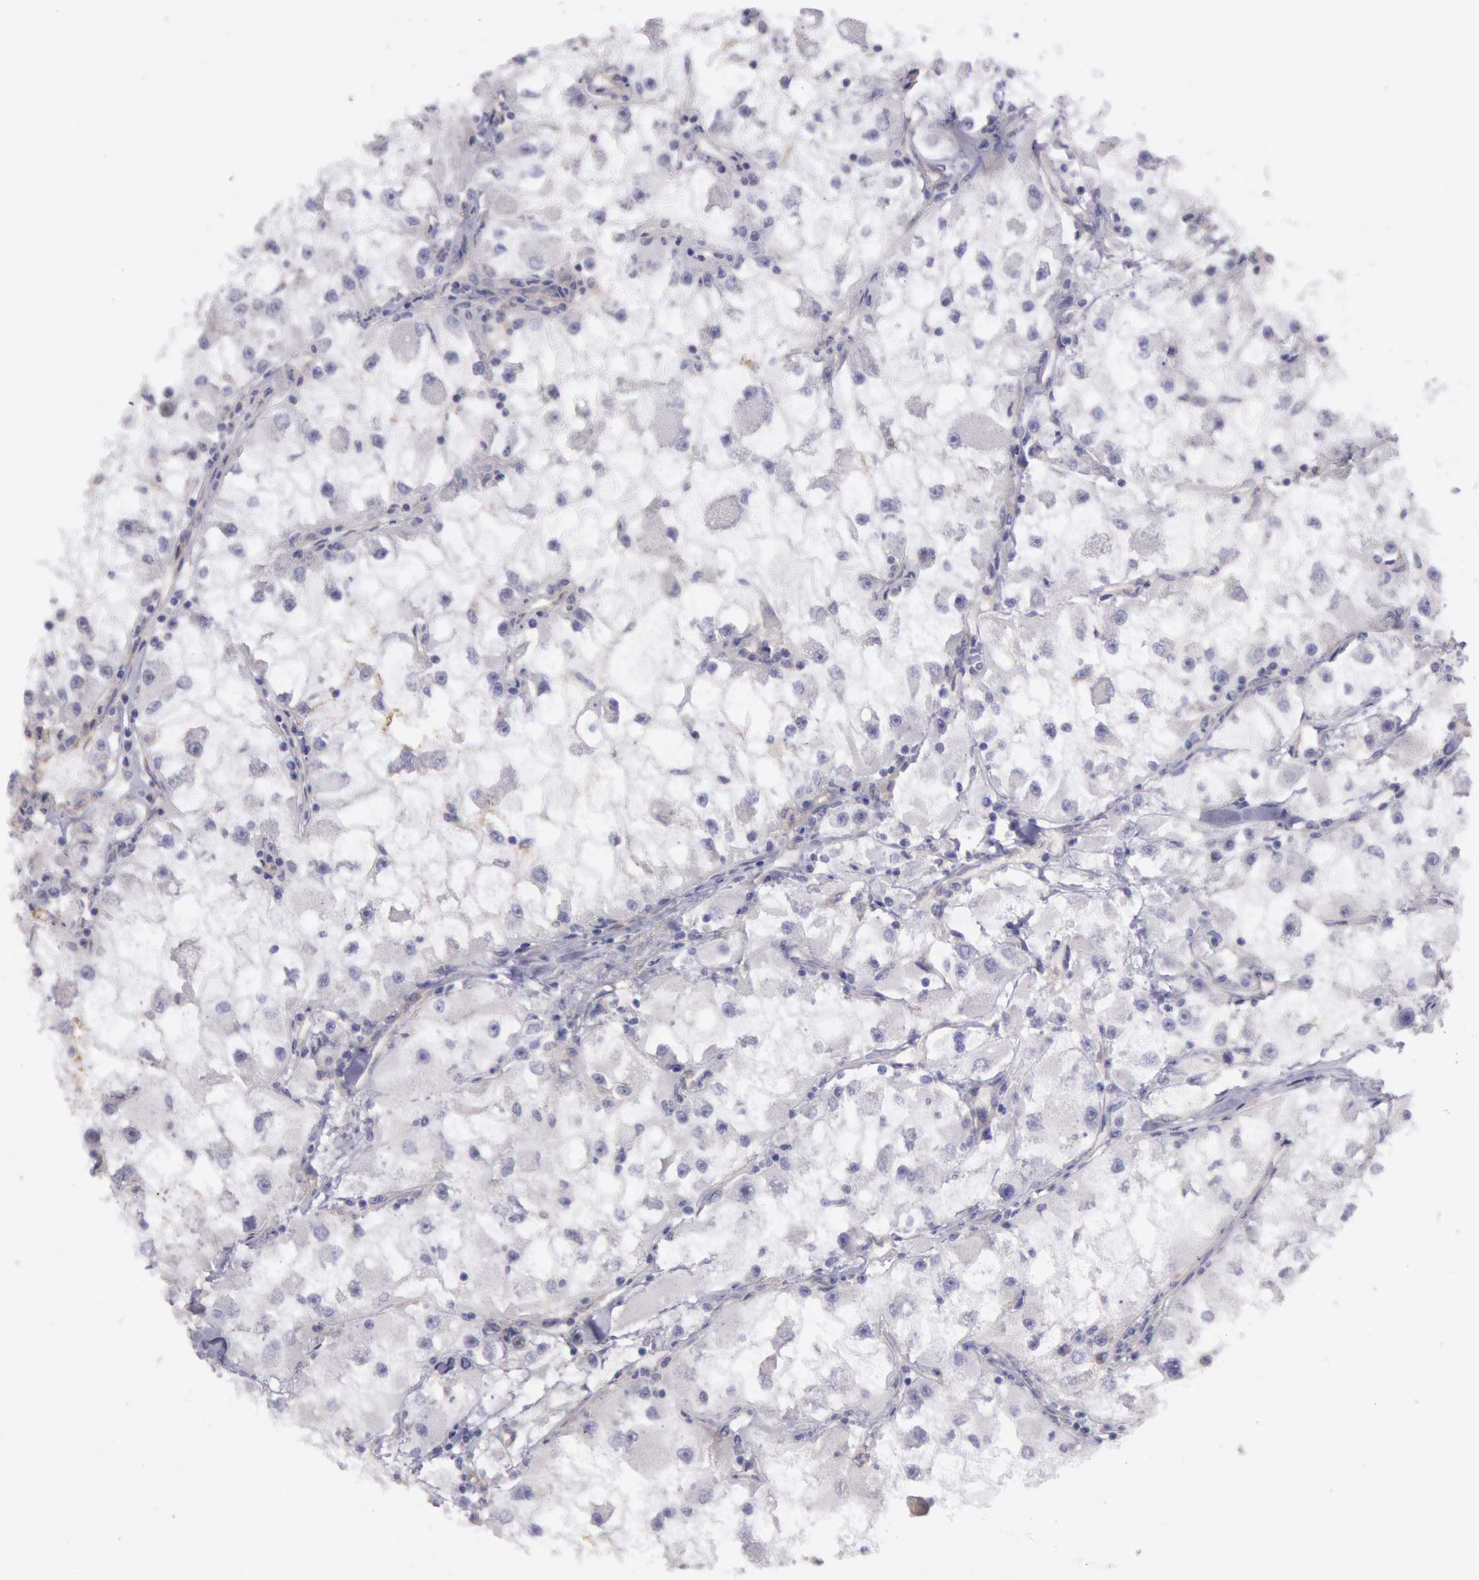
{"staining": {"intensity": "negative", "quantity": "none", "location": "none"}, "tissue": "renal cancer", "cell_type": "Tumor cells", "image_type": "cancer", "snomed": [{"axis": "morphology", "description": "Adenocarcinoma, NOS"}, {"axis": "topography", "description": "Kidney"}], "caption": "Renal cancer was stained to show a protein in brown. There is no significant expression in tumor cells.", "gene": "AMOTL1", "patient": {"sex": "female", "age": 73}}